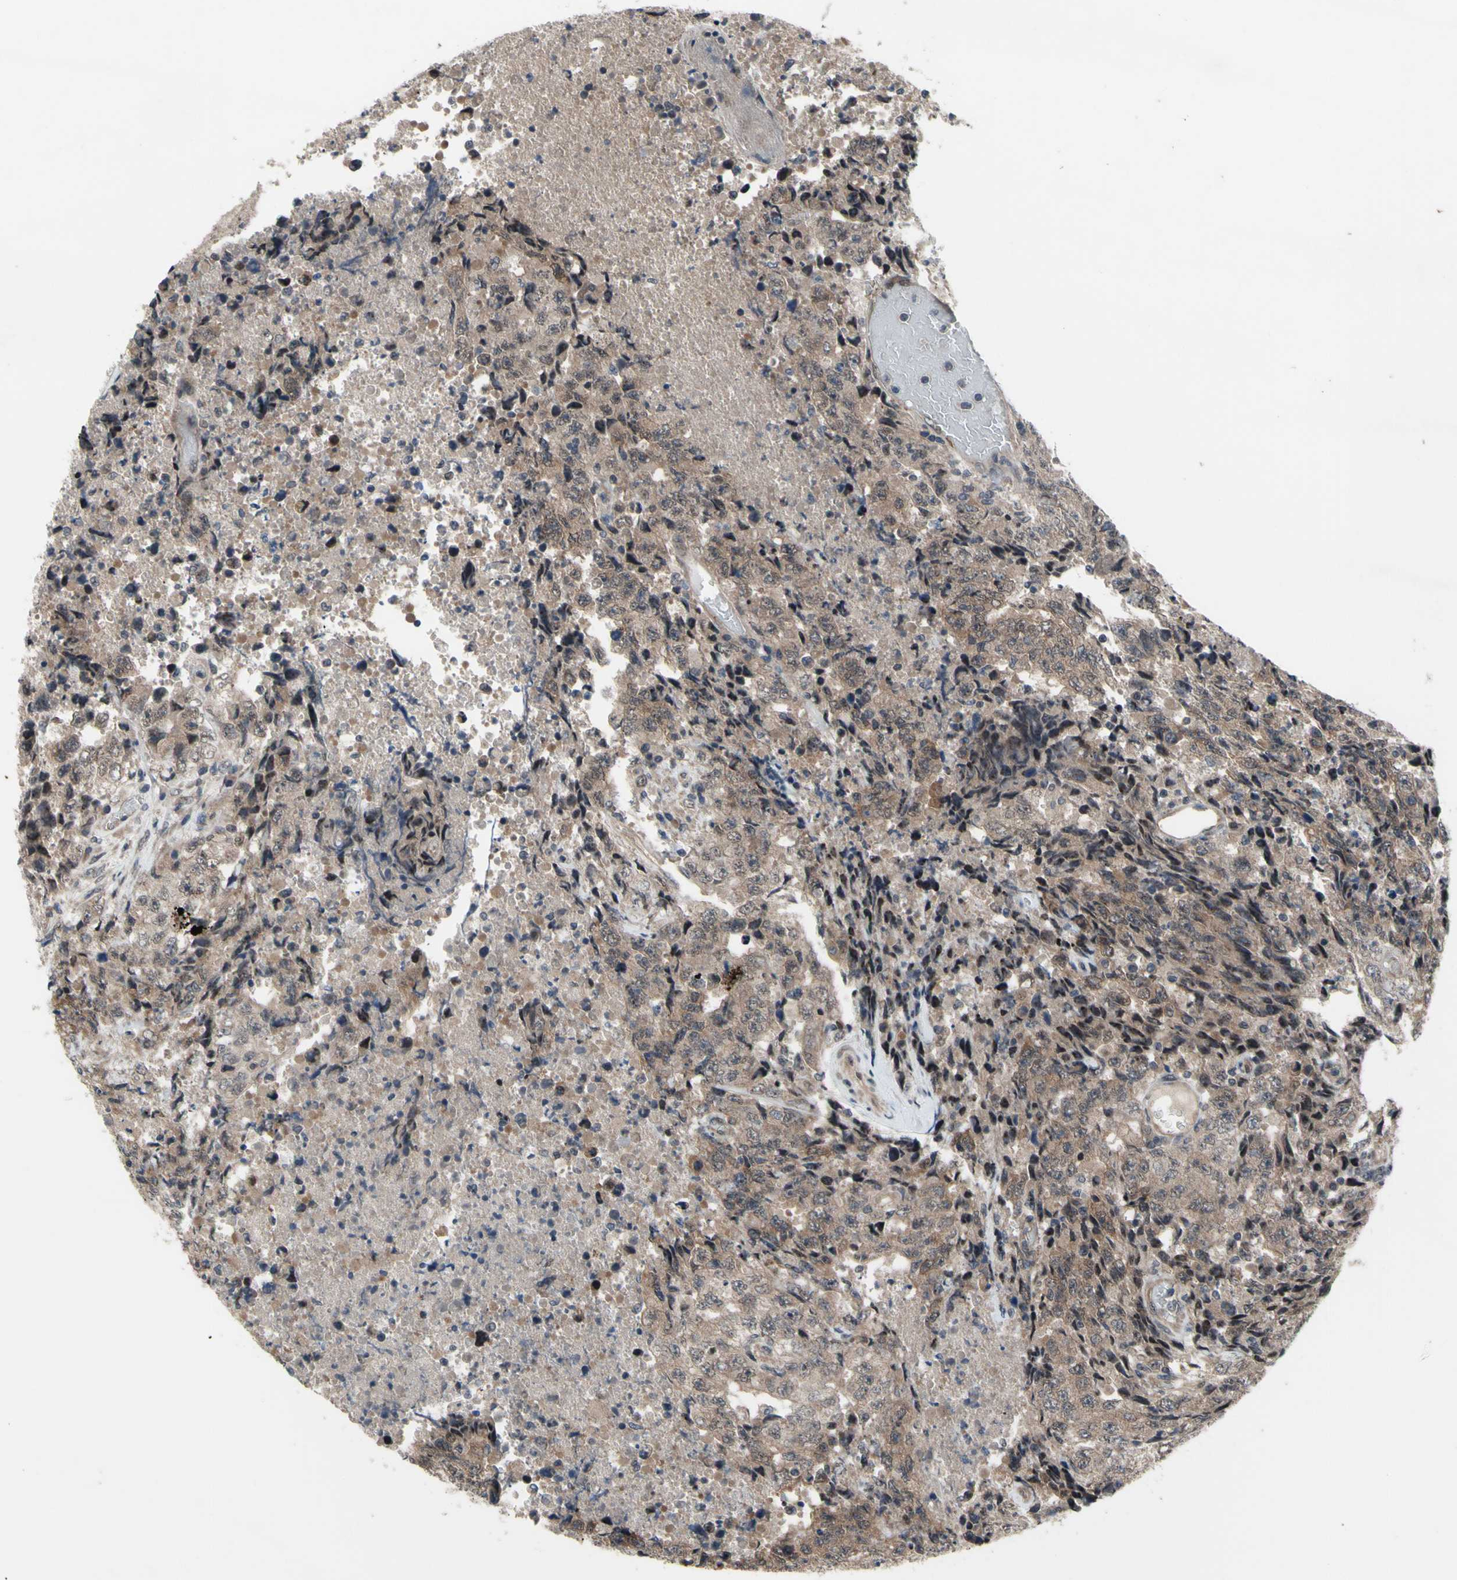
{"staining": {"intensity": "weak", "quantity": "25%-75%", "location": "cytoplasmic/membranous"}, "tissue": "testis cancer", "cell_type": "Tumor cells", "image_type": "cancer", "snomed": [{"axis": "morphology", "description": "Necrosis, NOS"}, {"axis": "morphology", "description": "Carcinoma, Embryonal, NOS"}, {"axis": "topography", "description": "Testis"}], "caption": "Tumor cells exhibit low levels of weak cytoplasmic/membranous staining in approximately 25%-75% of cells in testis embryonal carcinoma. (DAB (3,3'-diaminobenzidine) IHC with brightfield microscopy, high magnification).", "gene": "TRDMT1", "patient": {"sex": "male", "age": 19}}